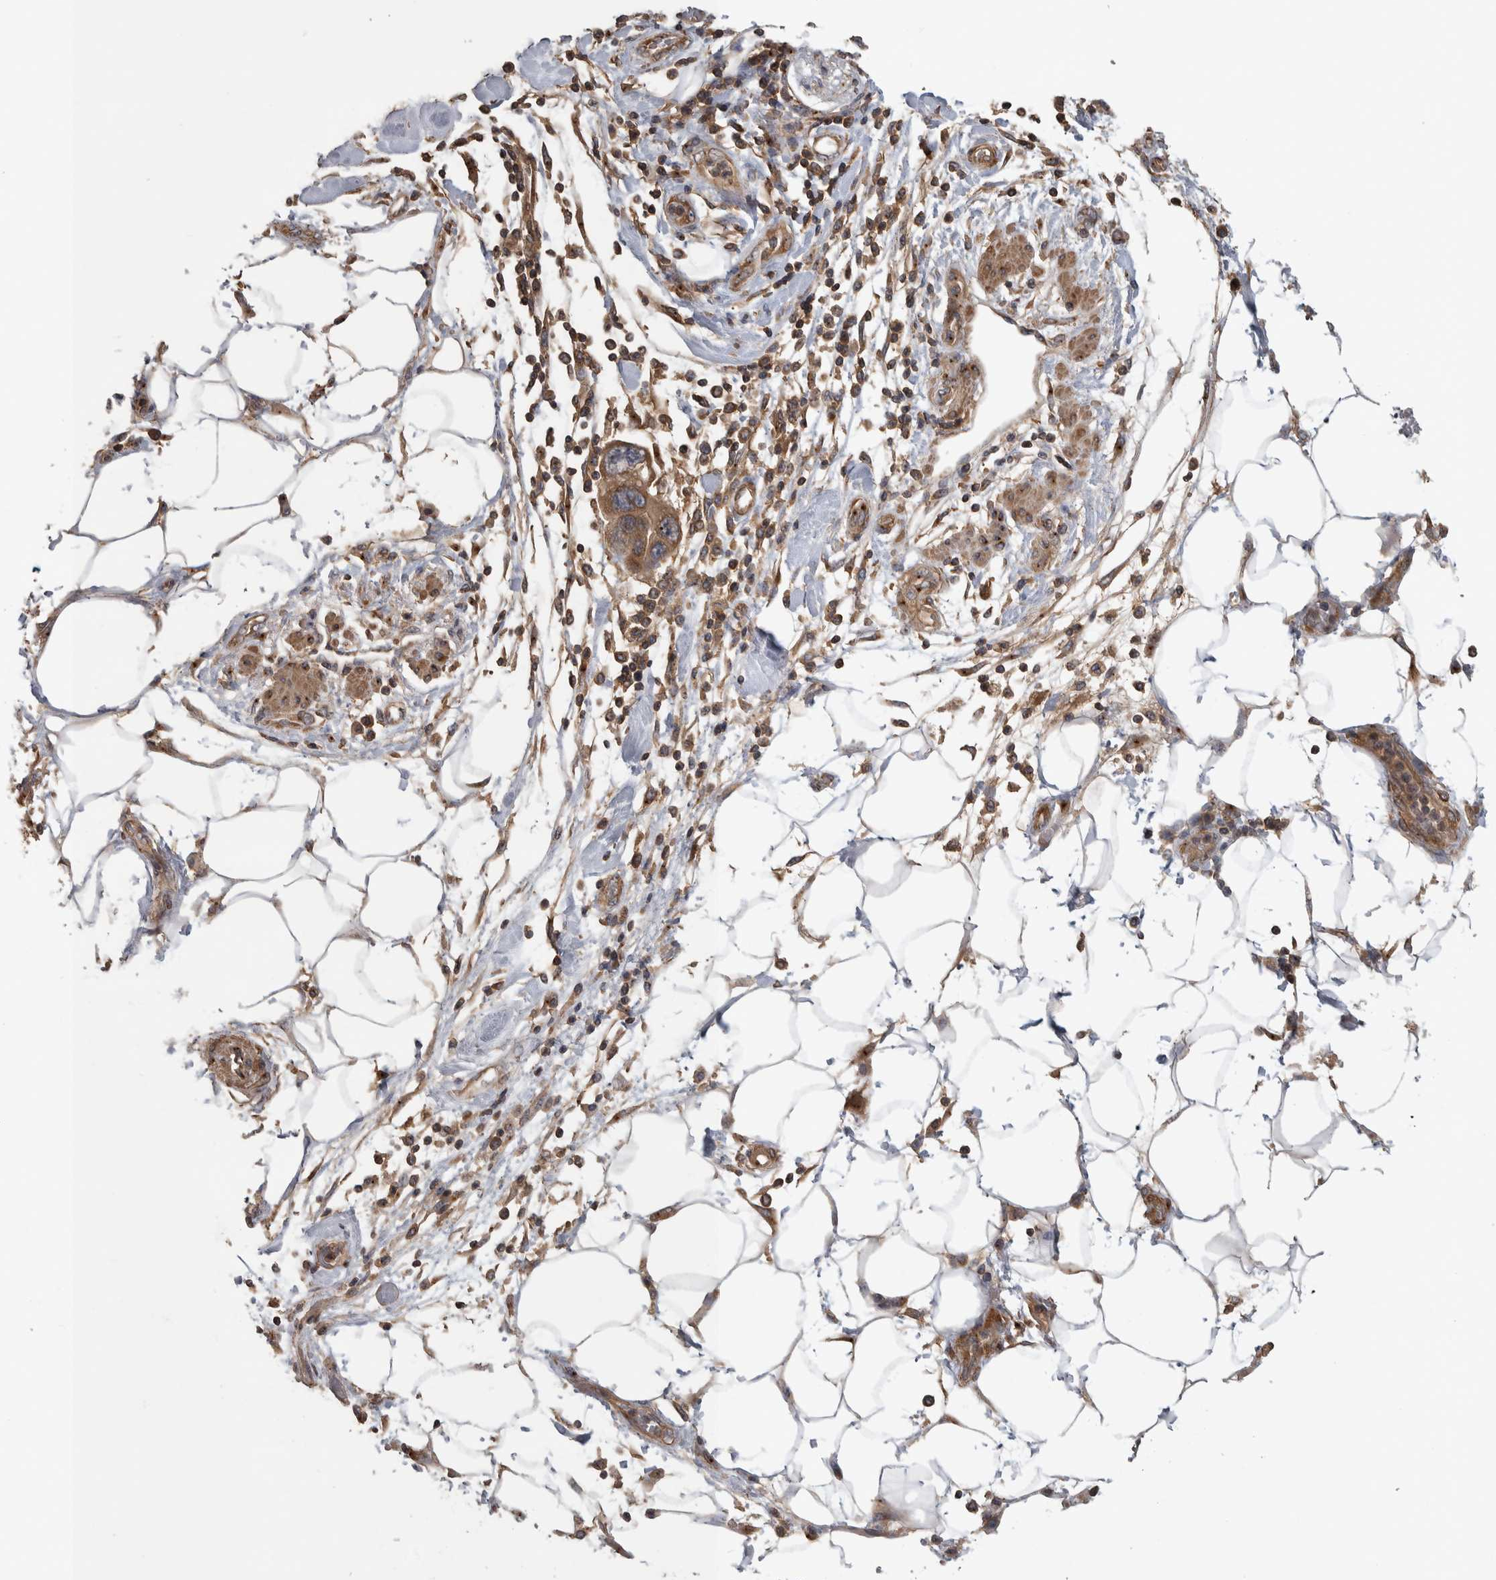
{"staining": {"intensity": "moderate", "quantity": ">75%", "location": "cytoplasmic/membranous"}, "tissue": "pancreatic cancer", "cell_type": "Tumor cells", "image_type": "cancer", "snomed": [{"axis": "morphology", "description": "Normal tissue, NOS"}, {"axis": "morphology", "description": "Adenocarcinoma, NOS"}, {"axis": "topography", "description": "Pancreas"}], "caption": "Immunohistochemistry (IHC) of human pancreatic cancer reveals medium levels of moderate cytoplasmic/membranous staining in about >75% of tumor cells.", "gene": "IFRD1", "patient": {"sex": "female", "age": 71}}